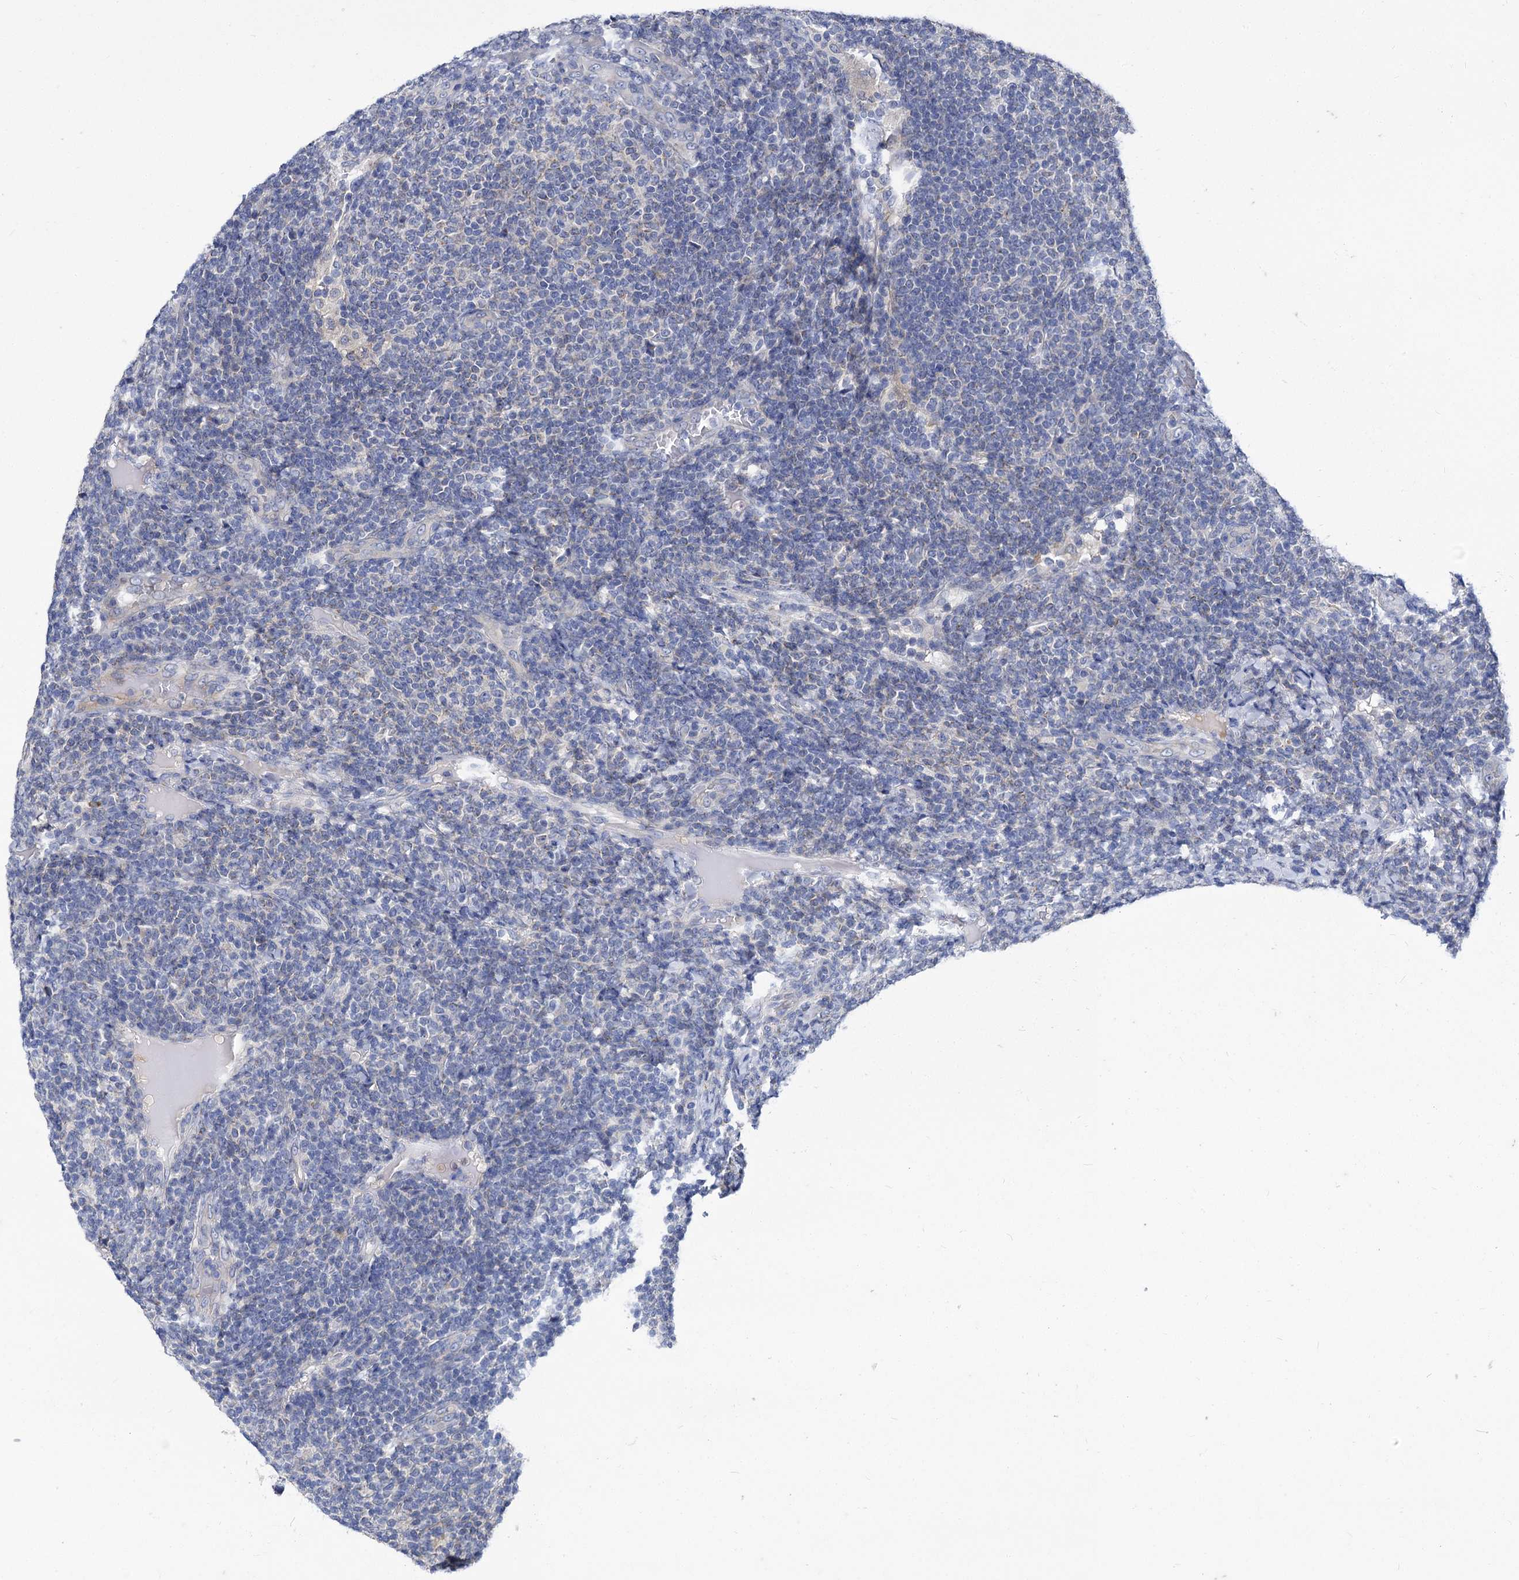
{"staining": {"intensity": "weak", "quantity": "<25%", "location": "cytoplasmic/membranous"}, "tissue": "lymphoma", "cell_type": "Tumor cells", "image_type": "cancer", "snomed": [{"axis": "morphology", "description": "Malignant lymphoma, non-Hodgkin's type, Low grade"}, {"axis": "topography", "description": "Lymph node"}], "caption": "High magnification brightfield microscopy of lymphoma stained with DAB (brown) and counterstained with hematoxylin (blue): tumor cells show no significant staining.", "gene": "PANX2", "patient": {"sex": "male", "age": 66}}